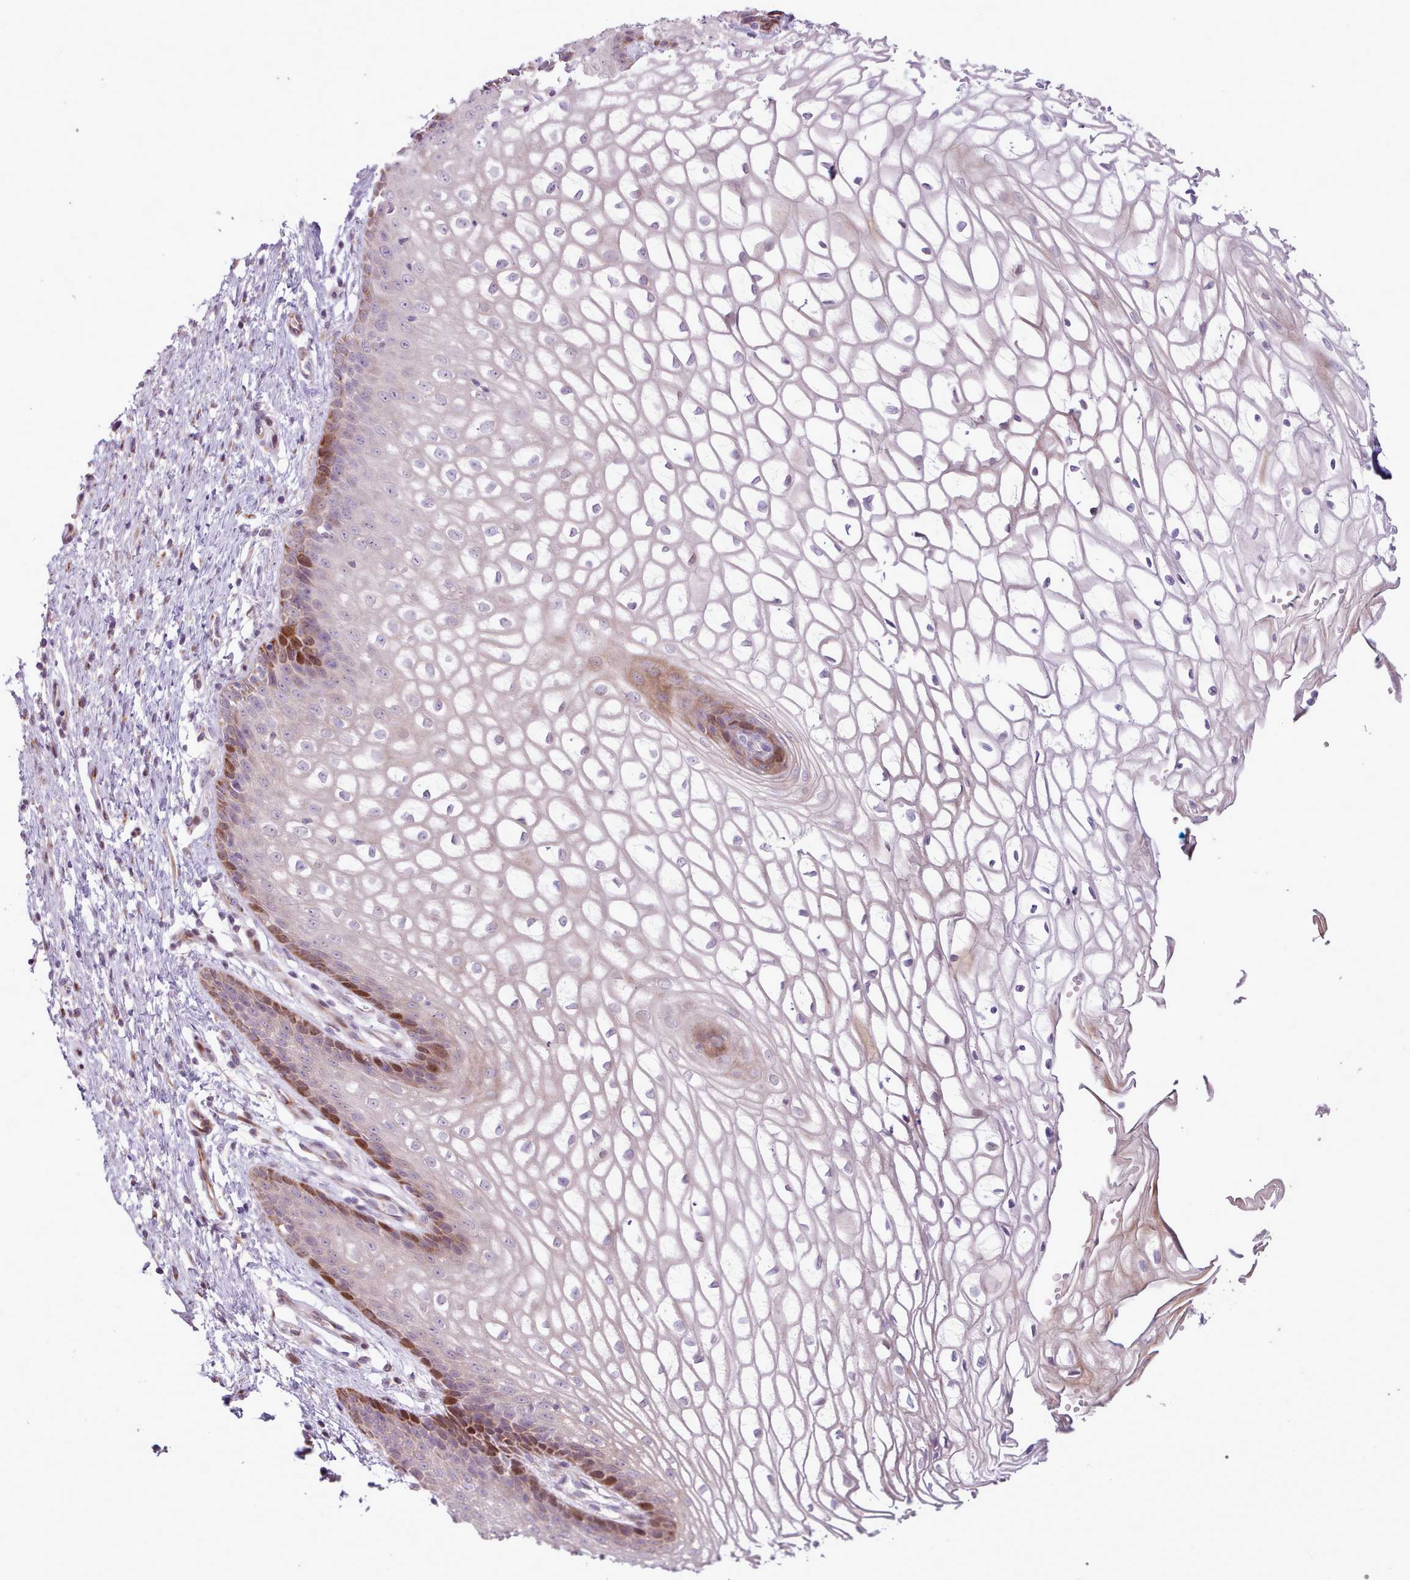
{"staining": {"intensity": "moderate", "quantity": "<25%", "location": "cytoplasmic/membranous,nuclear"}, "tissue": "vagina", "cell_type": "Squamous epithelial cells", "image_type": "normal", "snomed": [{"axis": "morphology", "description": "Normal tissue, NOS"}, {"axis": "topography", "description": "Vagina"}], "caption": "Brown immunohistochemical staining in normal human vagina shows moderate cytoplasmic/membranous,nuclear positivity in approximately <25% of squamous epithelial cells. Immunohistochemistry (ihc) stains the protein in brown and the nuclei are stained blue.", "gene": "PPP3R1", "patient": {"sex": "female", "age": 34}}